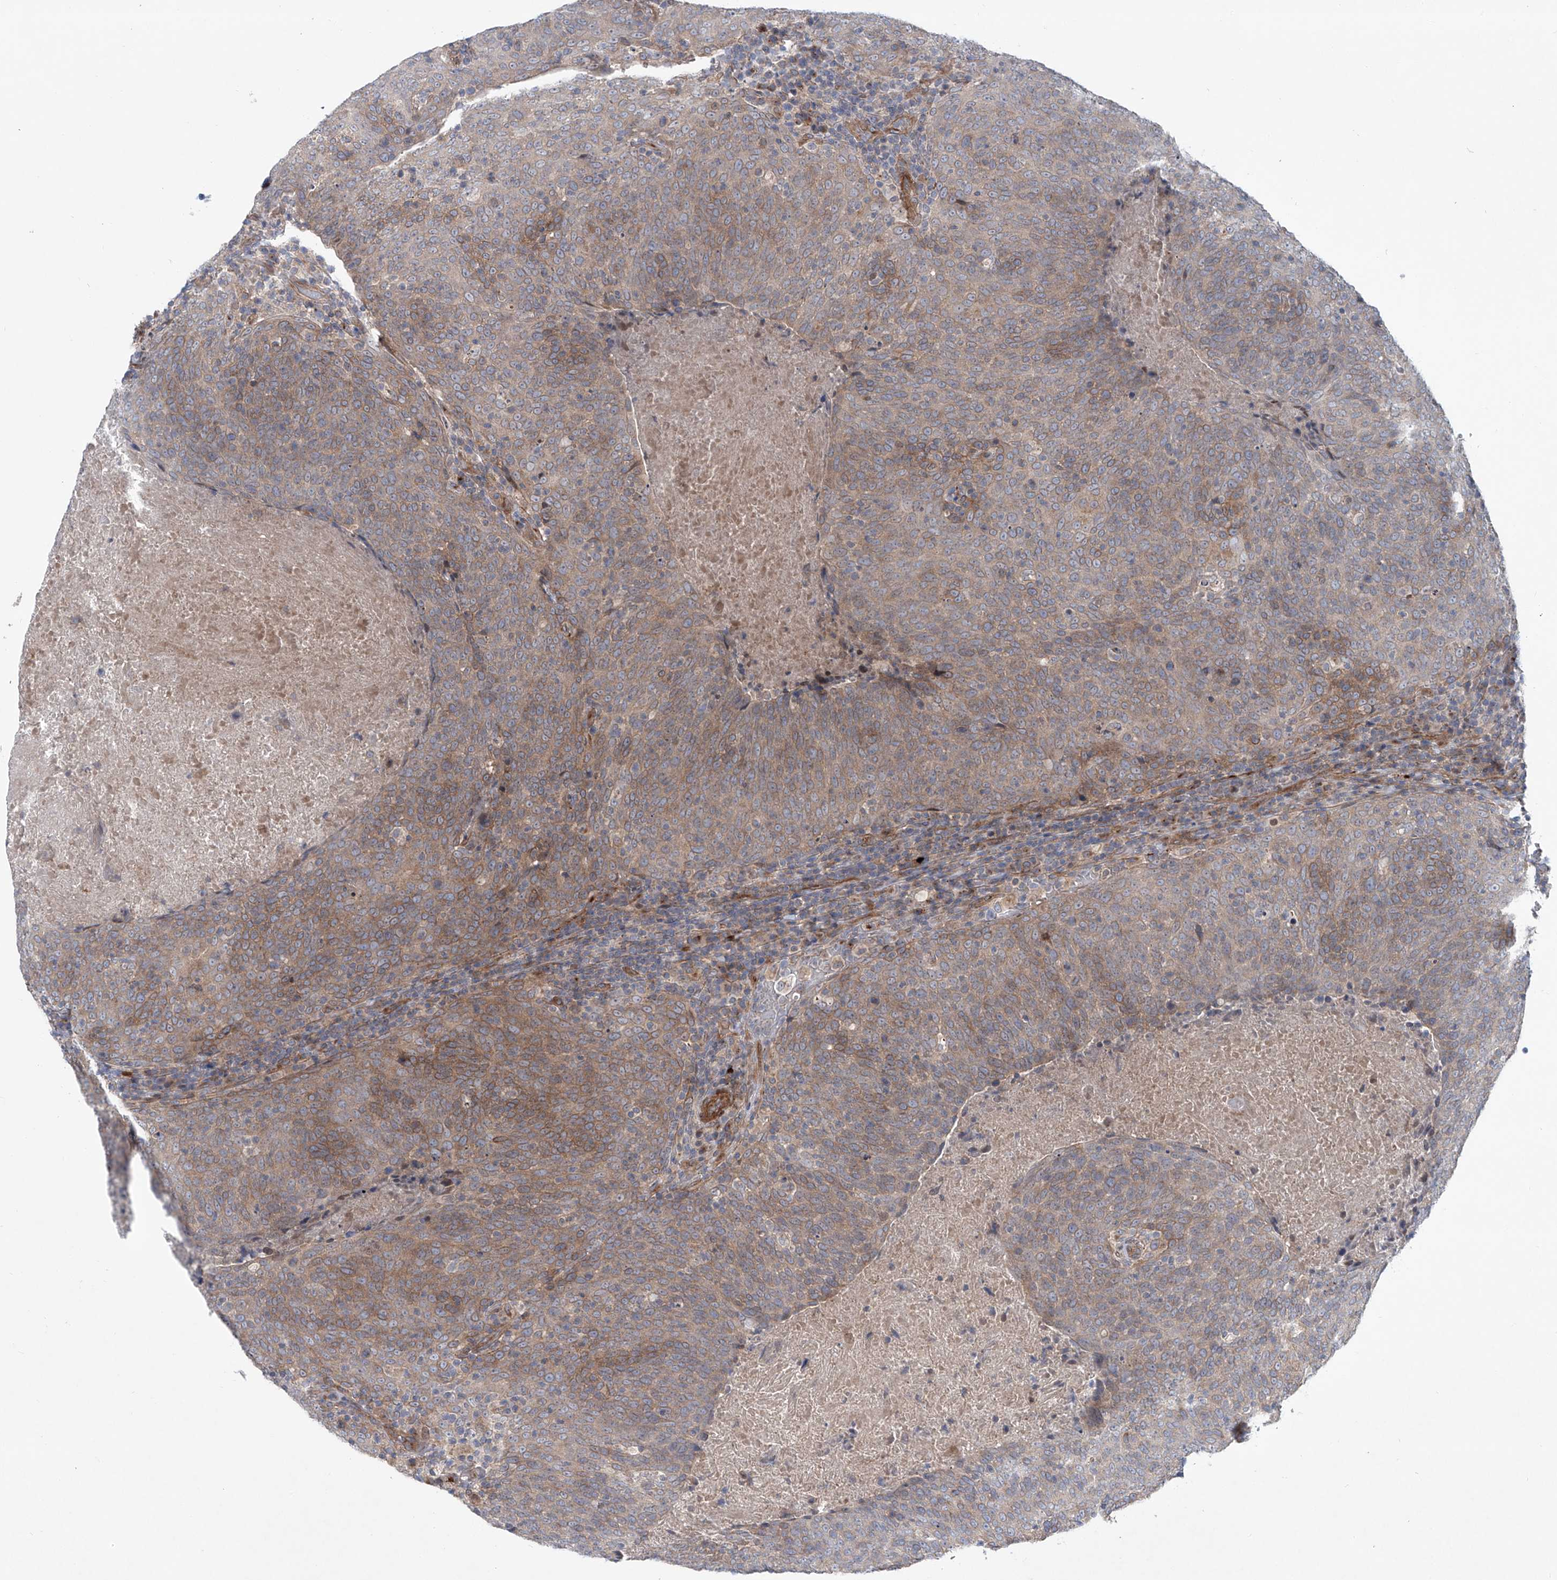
{"staining": {"intensity": "moderate", "quantity": "25%-75%", "location": "cytoplasmic/membranous"}, "tissue": "head and neck cancer", "cell_type": "Tumor cells", "image_type": "cancer", "snomed": [{"axis": "morphology", "description": "Squamous cell carcinoma, NOS"}, {"axis": "morphology", "description": "Squamous cell carcinoma, metastatic, NOS"}, {"axis": "topography", "description": "Lymph node"}, {"axis": "topography", "description": "Head-Neck"}], "caption": "Tumor cells show moderate cytoplasmic/membranous staining in about 25%-75% of cells in head and neck squamous cell carcinoma.", "gene": "KLC4", "patient": {"sex": "male", "age": 62}}